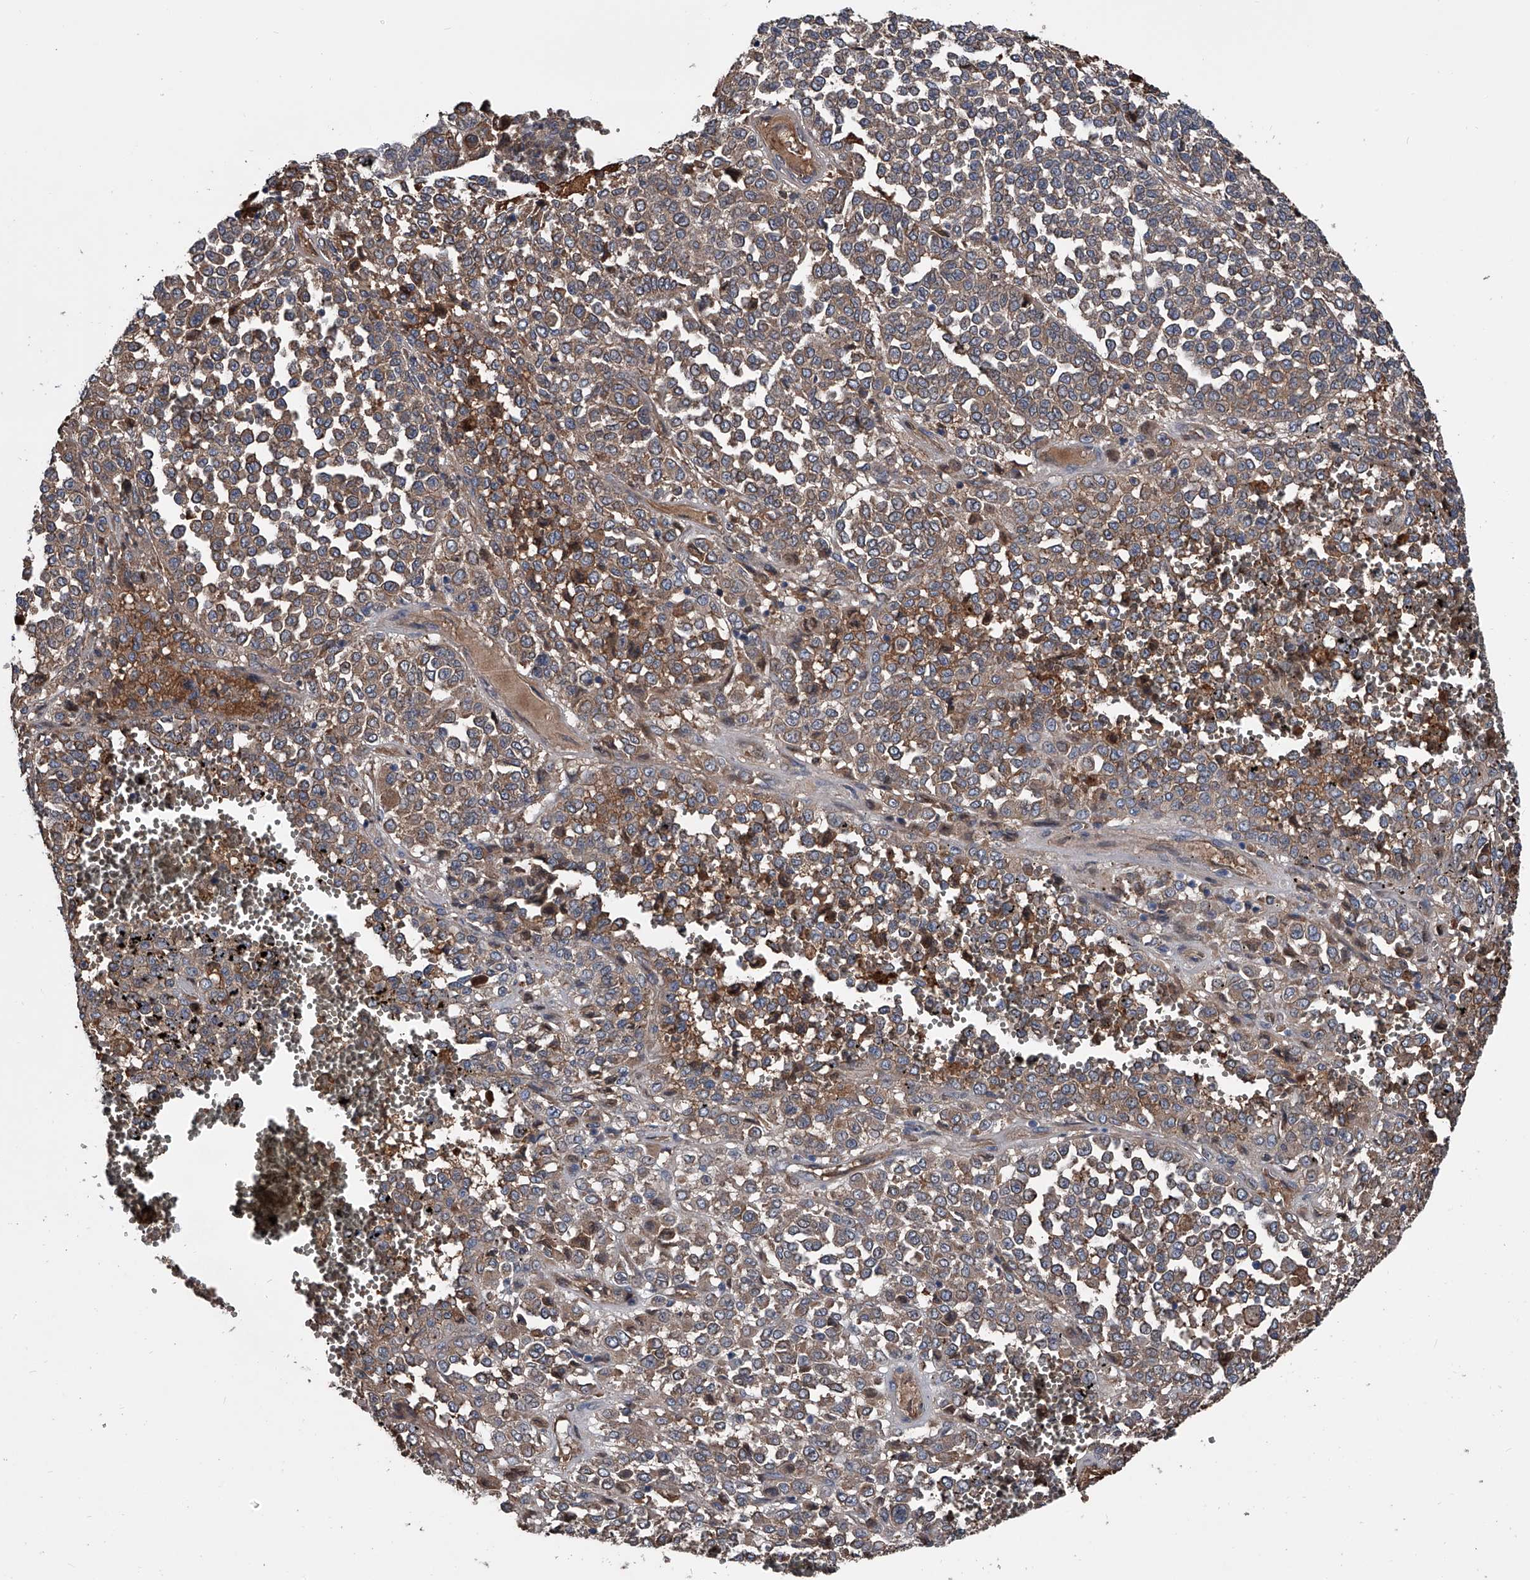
{"staining": {"intensity": "moderate", "quantity": ">75%", "location": "cytoplasmic/membranous"}, "tissue": "melanoma", "cell_type": "Tumor cells", "image_type": "cancer", "snomed": [{"axis": "morphology", "description": "Malignant melanoma, Metastatic site"}, {"axis": "topography", "description": "Pancreas"}], "caption": "Protein staining reveals moderate cytoplasmic/membranous positivity in approximately >75% of tumor cells in malignant melanoma (metastatic site). (DAB (3,3'-diaminobenzidine) = brown stain, brightfield microscopy at high magnification).", "gene": "KIF13A", "patient": {"sex": "female", "age": 30}}